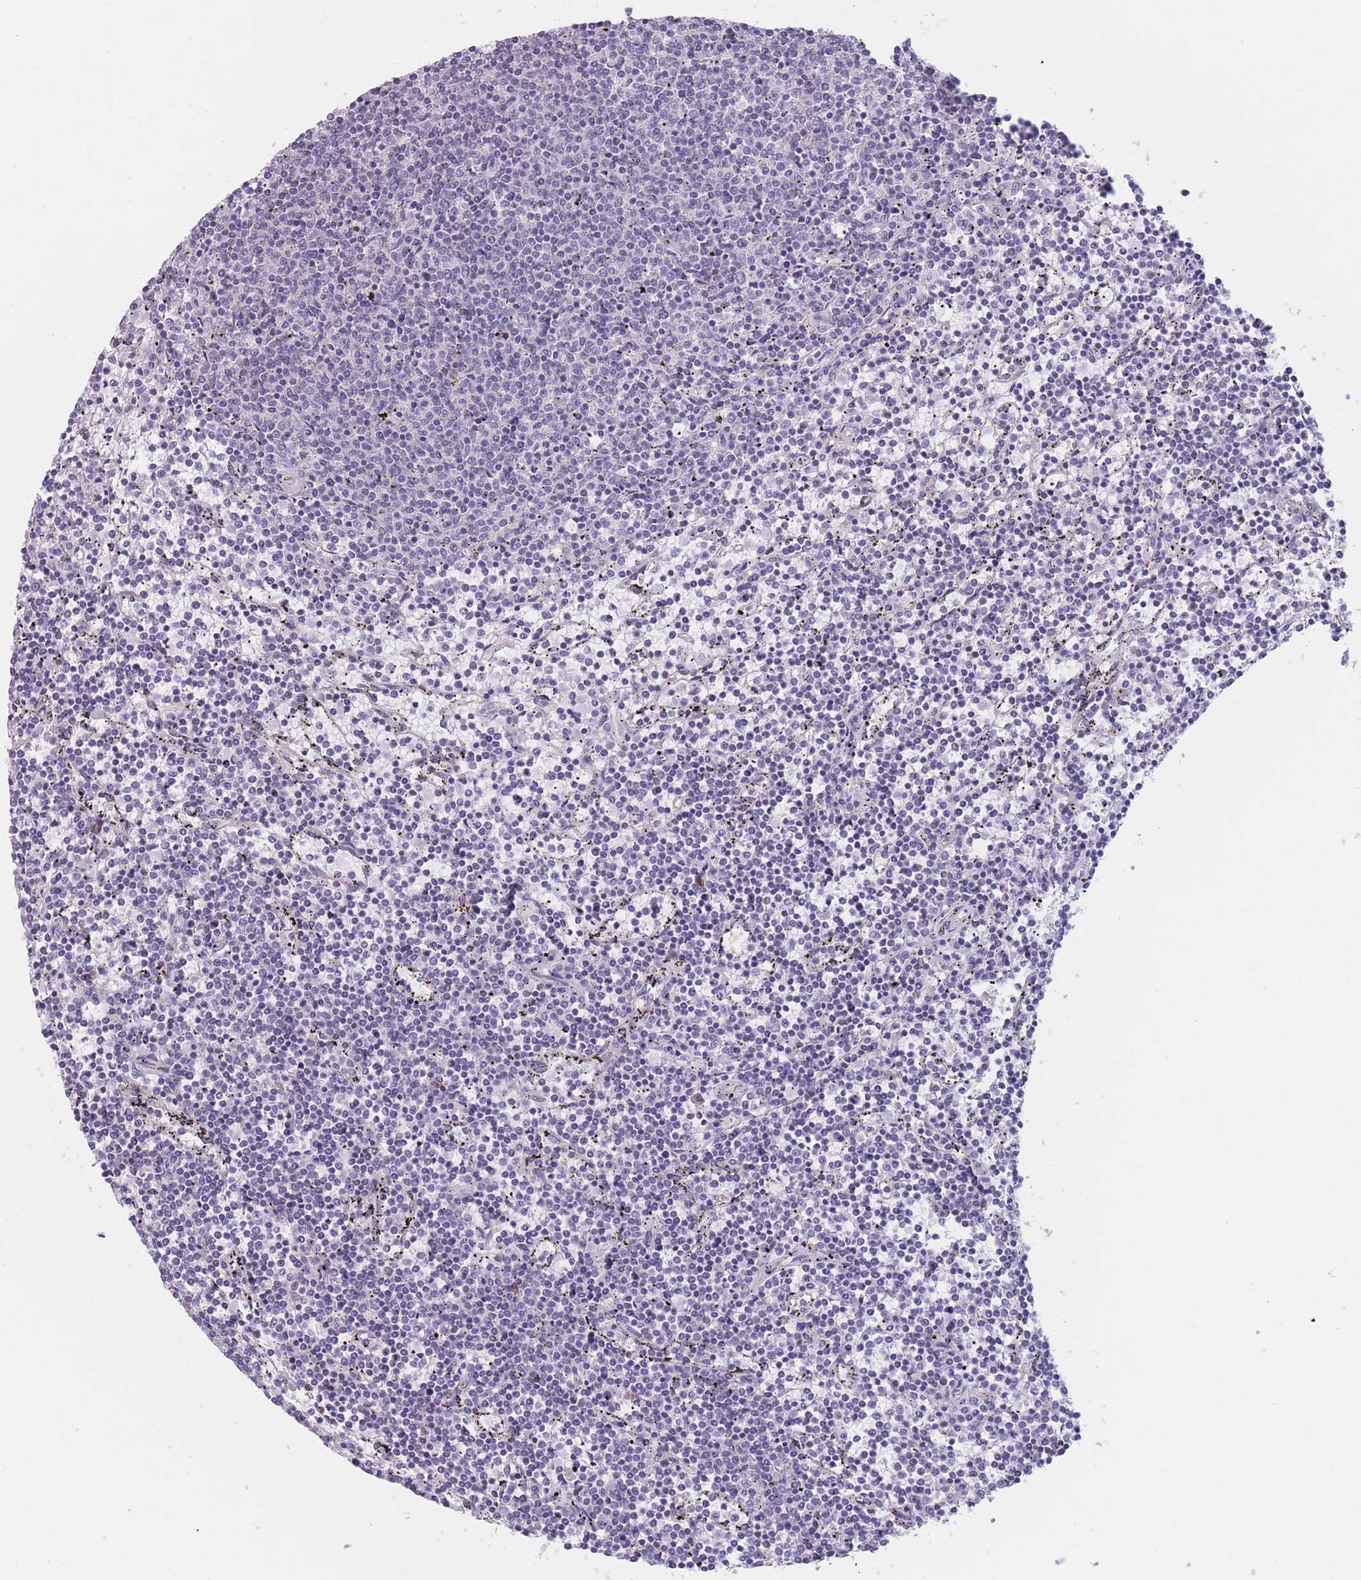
{"staining": {"intensity": "negative", "quantity": "none", "location": "none"}, "tissue": "lymphoma", "cell_type": "Tumor cells", "image_type": "cancer", "snomed": [{"axis": "morphology", "description": "Malignant lymphoma, non-Hodgkin's type, Low grade"}, {"axis": "topography", "description": "Spleen"}], "caption": "Immunohistochemical staining of human lymphoma shows no significant staining in tumor cells.", "gene": "COL27A1", "patient": {"sex": "female", "age": 50}}